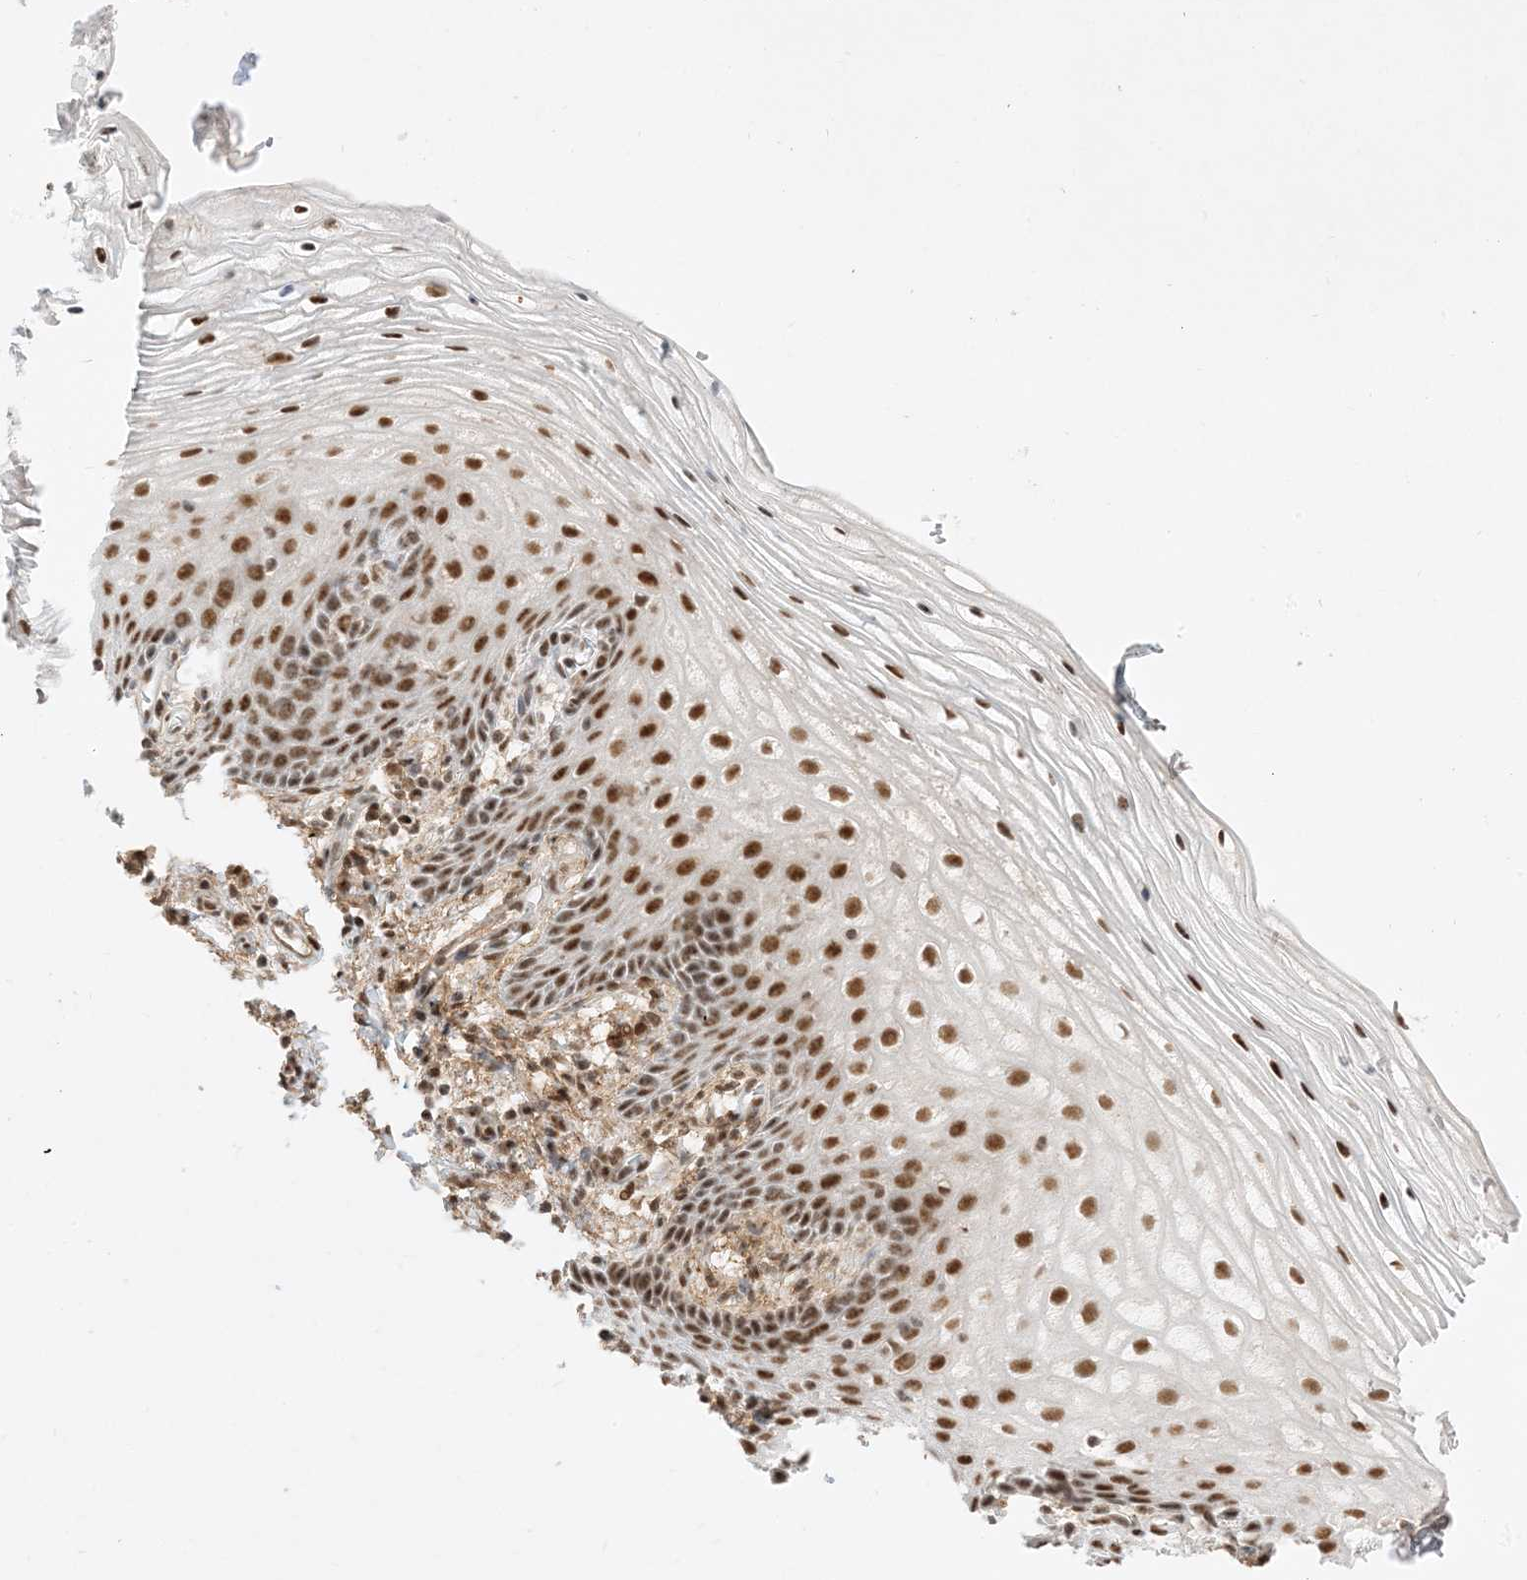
{"staining": {"intensity": "strong", "quantity": ">75%", "location": "nuclear"}, "tissue": "vagina", "cell_type": "Squamous epithelial cells", "image_type": "normal", "snomed": [{"axis": "morphology", "description": "Normal tissue, NOS"}, {"axis": "topography", "description": "Vagina"}], "caption": "A high amount of strong nuclear positivity is present in about >75% of squamous epithelial cells in unremarkable vagina. The protein of interest is stained brown, and the nuclei are stained in blue (DAB IHC with brightfield microscopy, high magnification).", "gene": "SF3A3", "patient": {"sex": "female", "age": 60}}